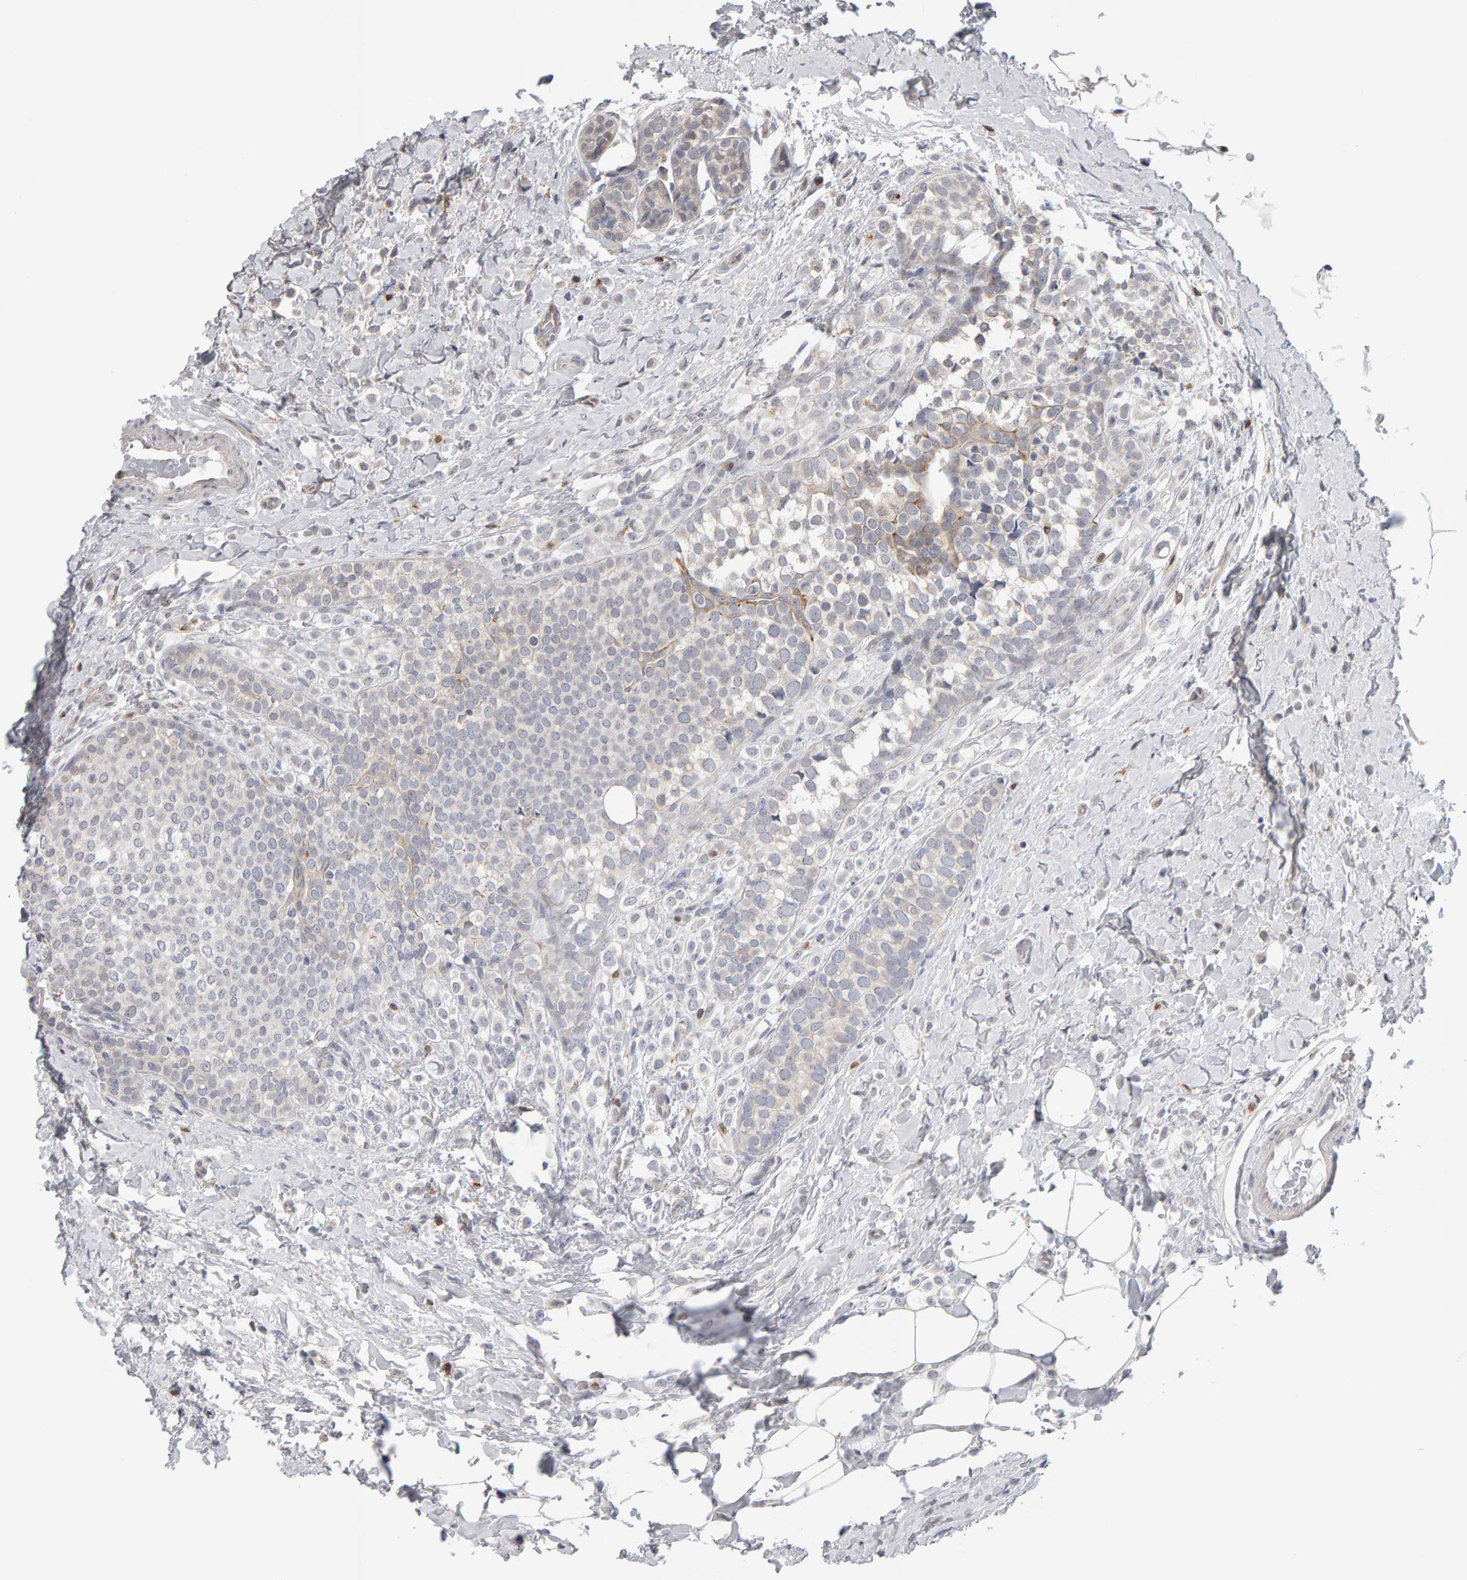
{"staining": {"intensity": "weak", "quantity": "<25%", "location": "cytoplasmic/membranous"}, "tissue": "breast cancer", "cell_type": "Tumor cells", "image_type": "cancer", "snomed": [{"axis": "morphology", "description": "Lobular carcinoma"}, {"axis": "topography", "description": "Breast"}], "caption": "Immunohistochemical staining of human breast lobular carcinoma reveals no significant positivity in tumor cells. (Immunohistochemistry (ihc), brightfield microscopy, high magnification).", "gene": "MSRA", "patient": {"sex": "female", "age": 50}}